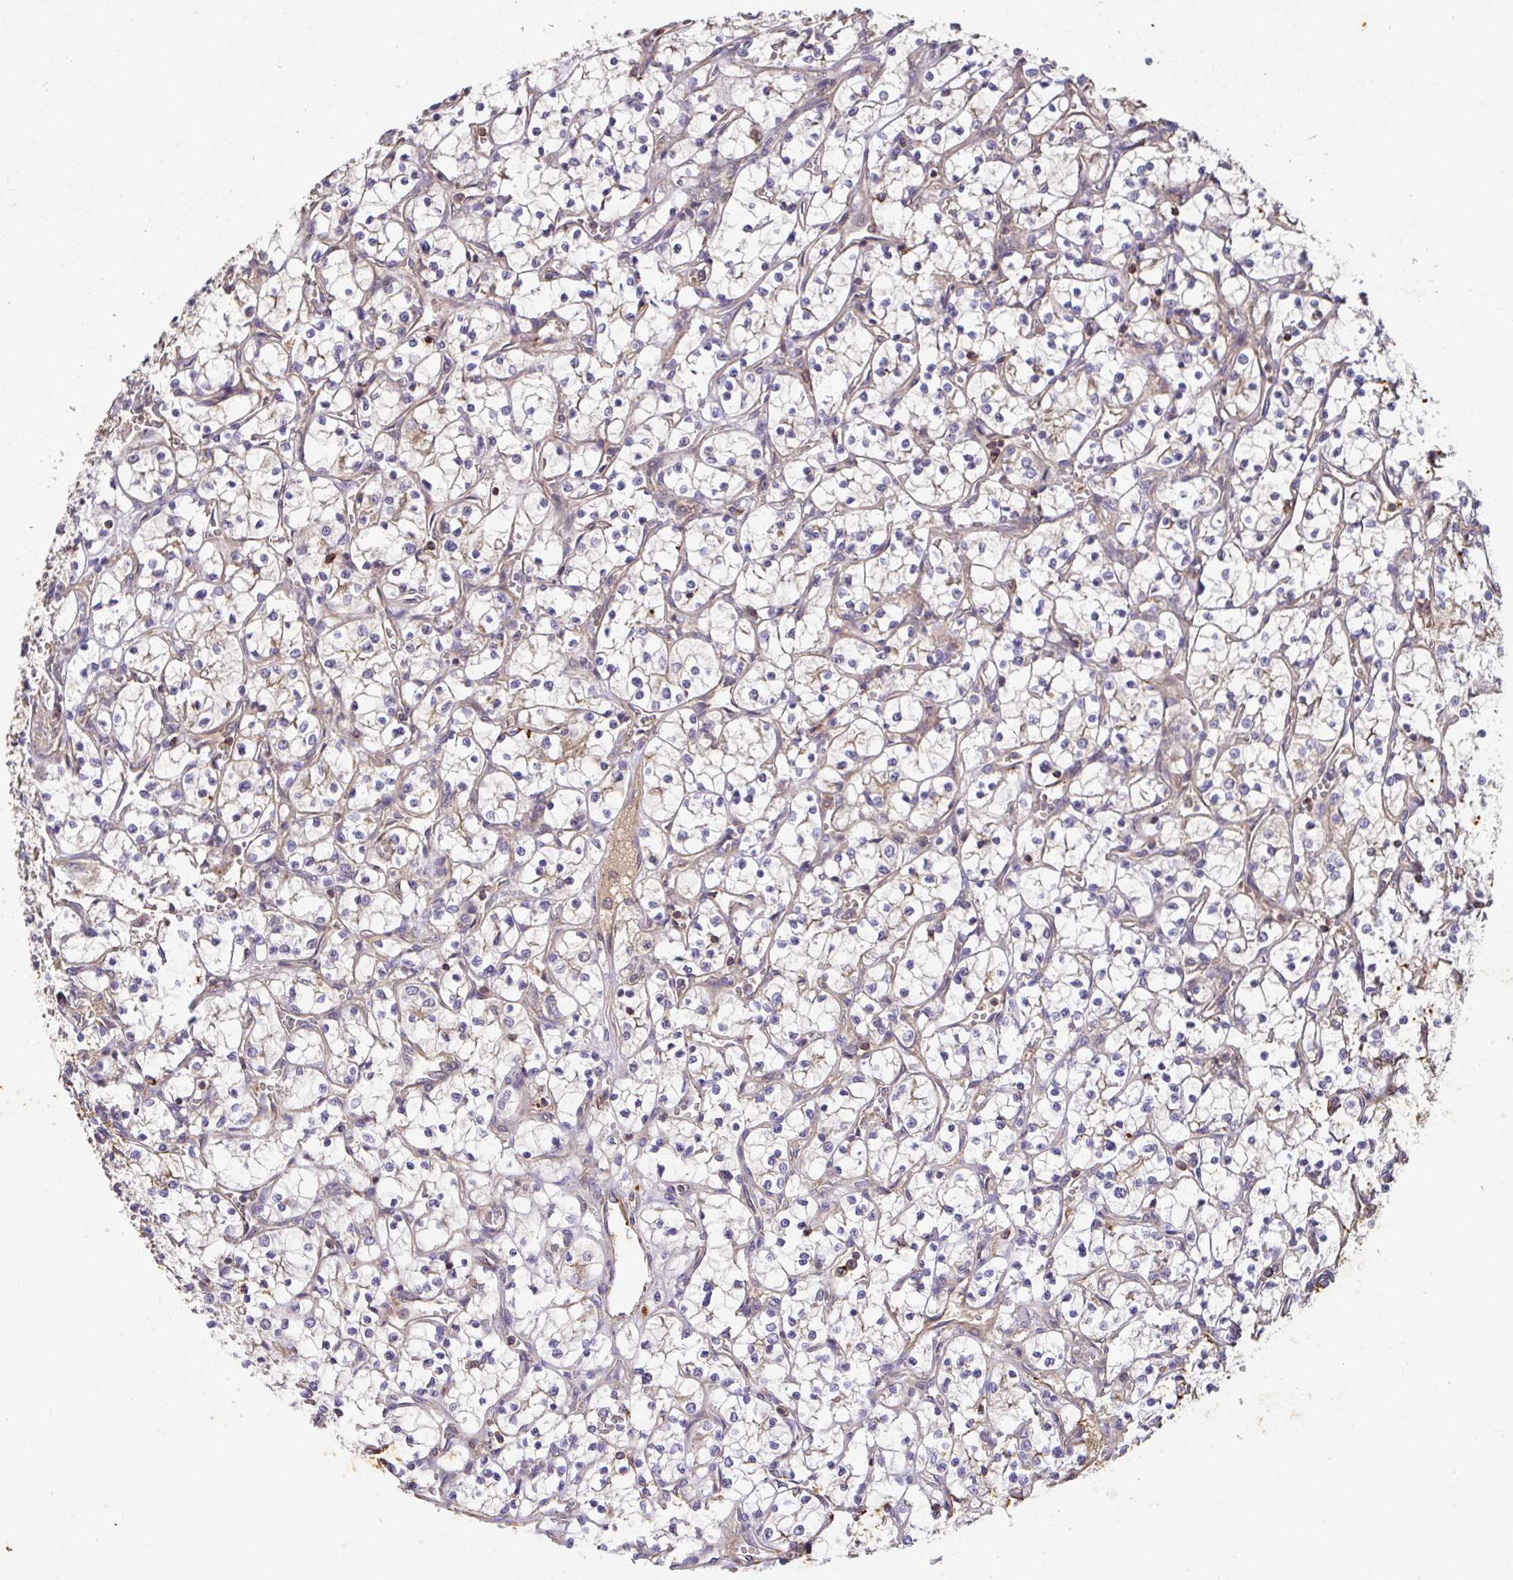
{"staining": {"intensity": "negative", "quantity": "none", "location": "none"}, "tissue": "renal cancer", "cell_type": "Tumor cells", "image_type": "cancer", "snomed": [{"axis": "morphology", "description": "Adenocarcinoma, NOS"}, {"axis": "topography", "description": "Kidney"}], "caption": "Immunohistochemistry (IHC) of renal cancer (adenocarcinoma) reveals no staining in tumor cells.", "gene": "TNMD", "patient": {"sex": "female", "age": 69}}